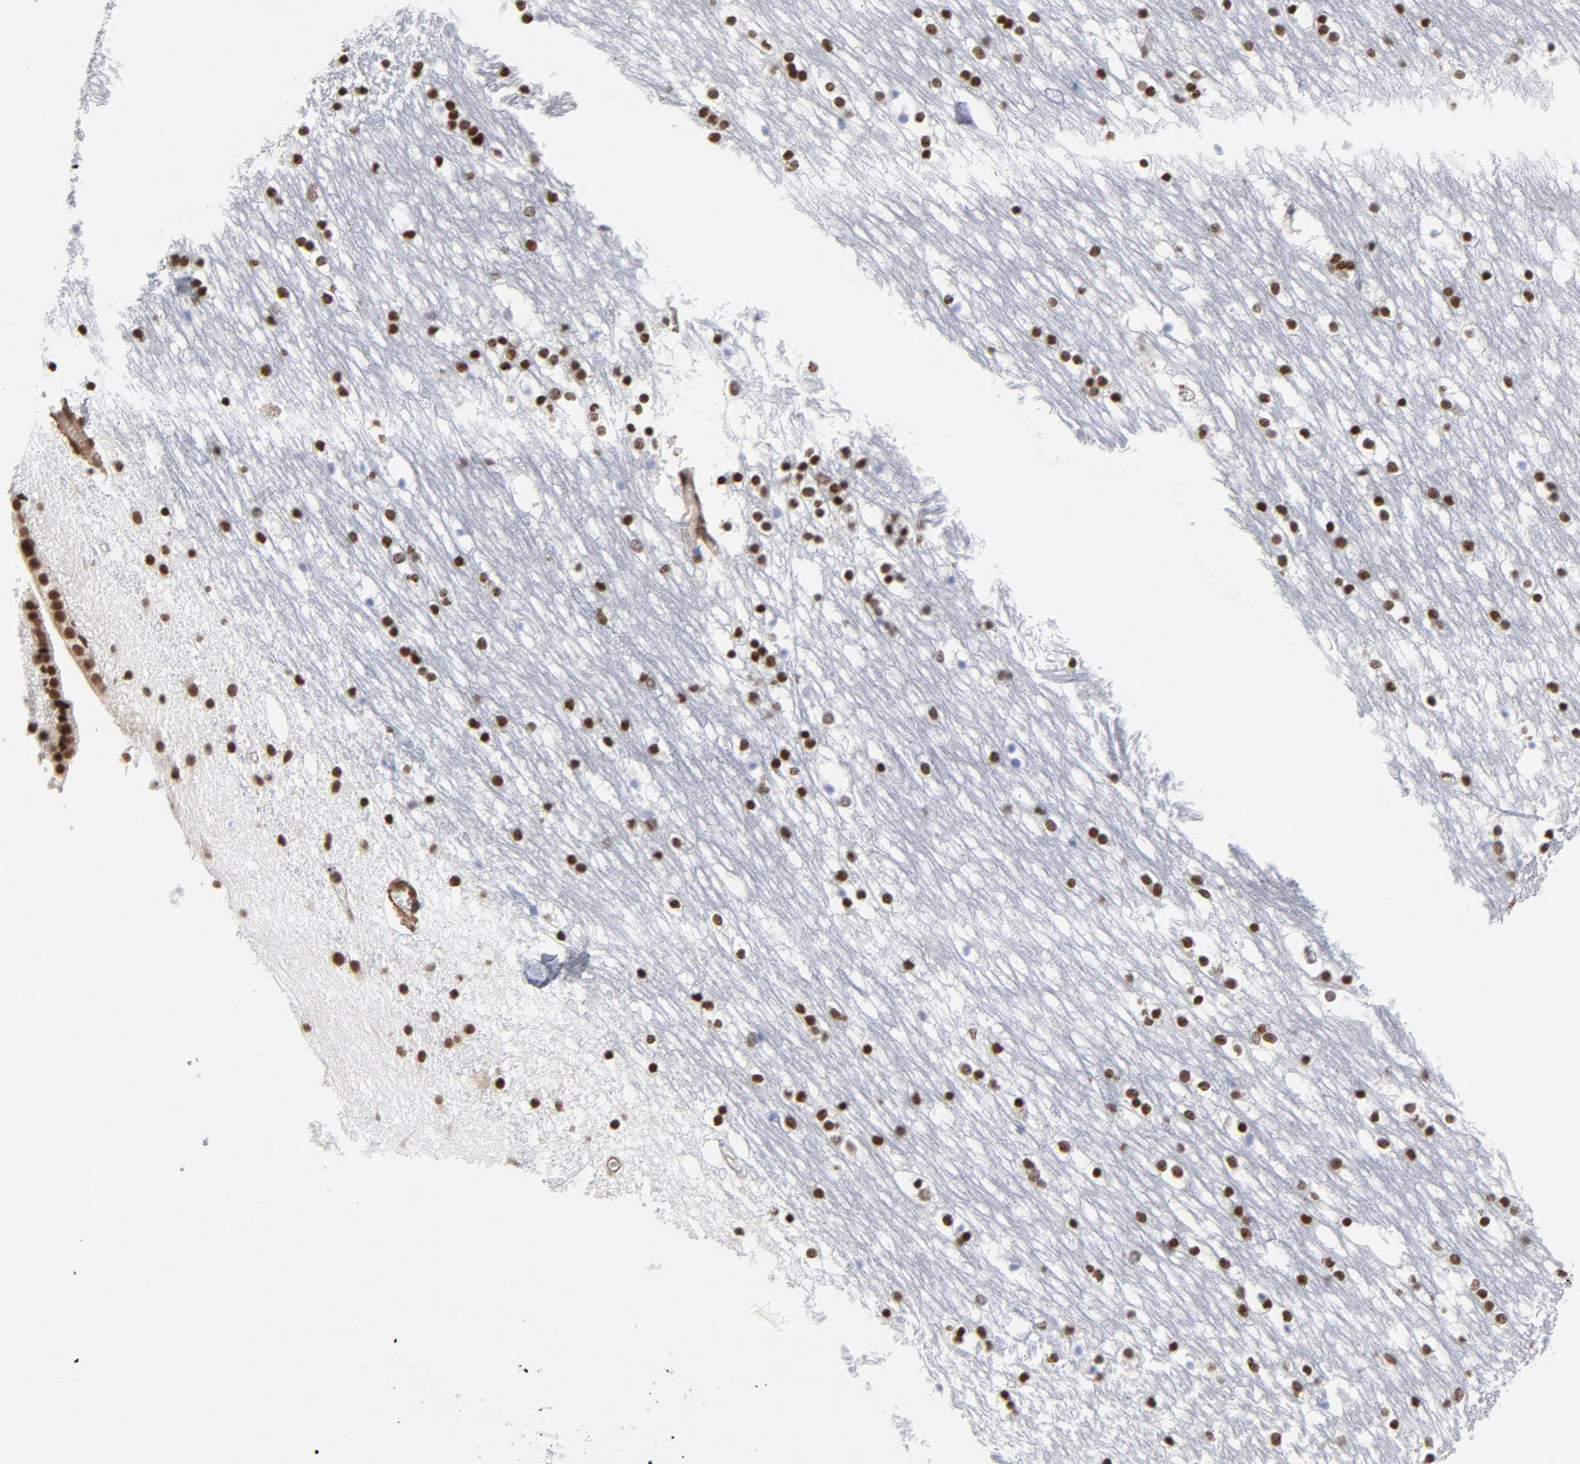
{"staining": {"intensity": "strong", "quantity": ">75%", "location": "nuclear"}, "tissue": "caudate", "cell_type": "Glial cells", "image_type": "normal", "snomed": [{"axis": "morphology", "description": "Normal tissue, NOS"}, {"axis": "topography", "description": "Lateral ventricle wall"}], "caption": "Immunohistochemical staining of normal human caudate demonstrates high levels of strong nuclear staining in approximately >75% of glial cells. The staining was performed using DAB (3,3'-diaminobenzidine) to visualize the protein expression in brown, while the nuclei were stained in blue with hematoxylin (Magnification: 20x).", "gene": "CTCF", "patient": {"sex": "male", "age": 45}}